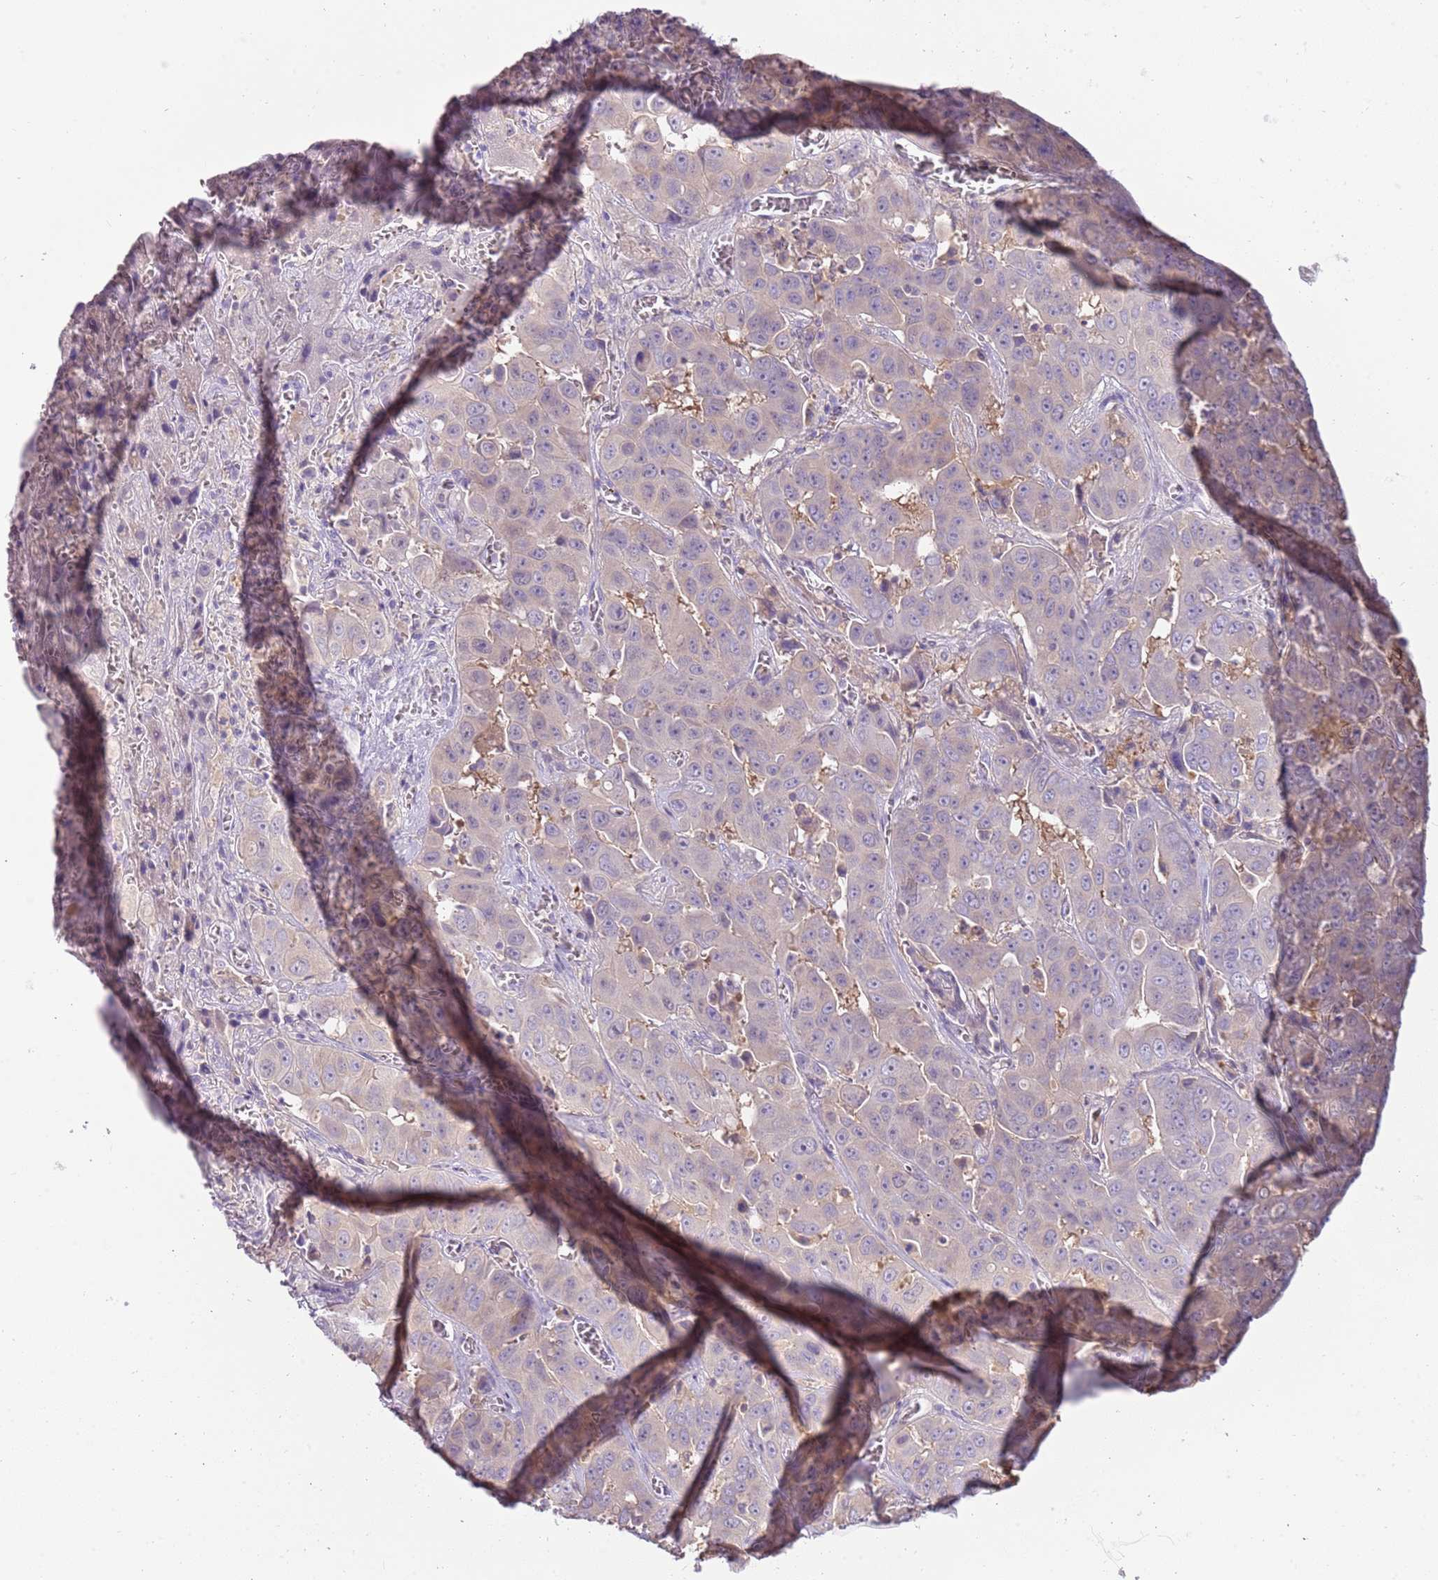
{"staining": {"intensity": "weak", "quantity": "<25%", "location": "cytoplasmic/membranous"}, "tissue": "liver cancer", "cell_type": "Tumor cells", "image_type": "cancer", "snomed": [{"axis": "morphology", "description": "Cholangiocarcinoma"}, {"axis": "topography", "description": "Liver"}], "caption": "DAB immunohistochemical staining of human liver cancer (cholangiocarcinoma) demonstrates no significant staining in tumor cells.", "gene": "ARHGAP5", "patient": {"sex": "female", "age": 52}}